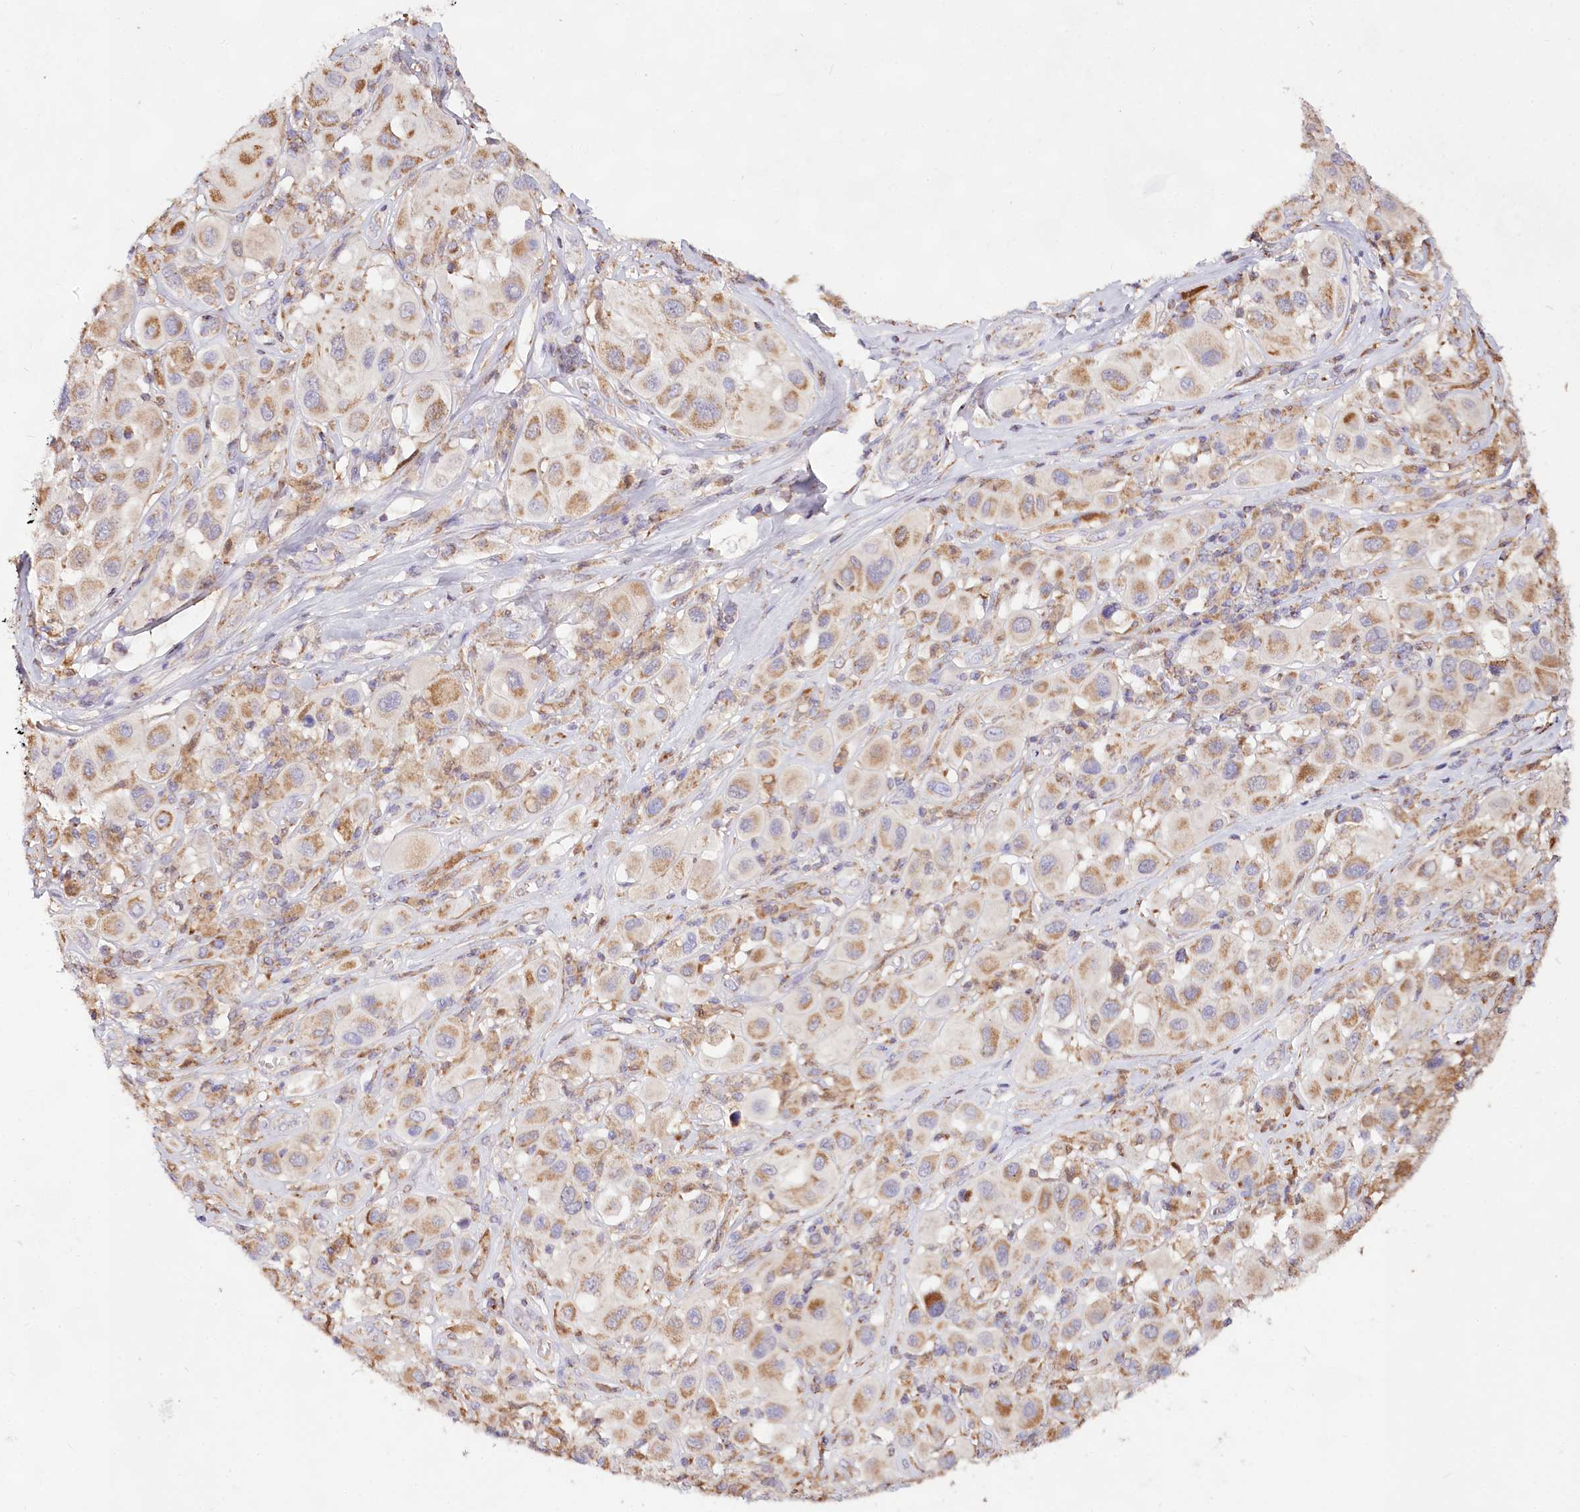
{"staining": {"intensity": "moderate", "quantity": ">75%", "location": "cytoplasmic/membranous"}, "tissue": "melanoma", "cell_type": "Tumor cells", "image_type": "cancer", "snomed": [{"axis": "morphology", "description": "Malignant melanoma, Metastatic site"}, {"axis": "topography", "description": "Skin"}], "caption": "Malignant melanoma (metastatic site) stained with a protein marker reveals moderate staining in tumor cells.", "gene": "TASOR2", "patient": {"sex": "male", "age": 41}}